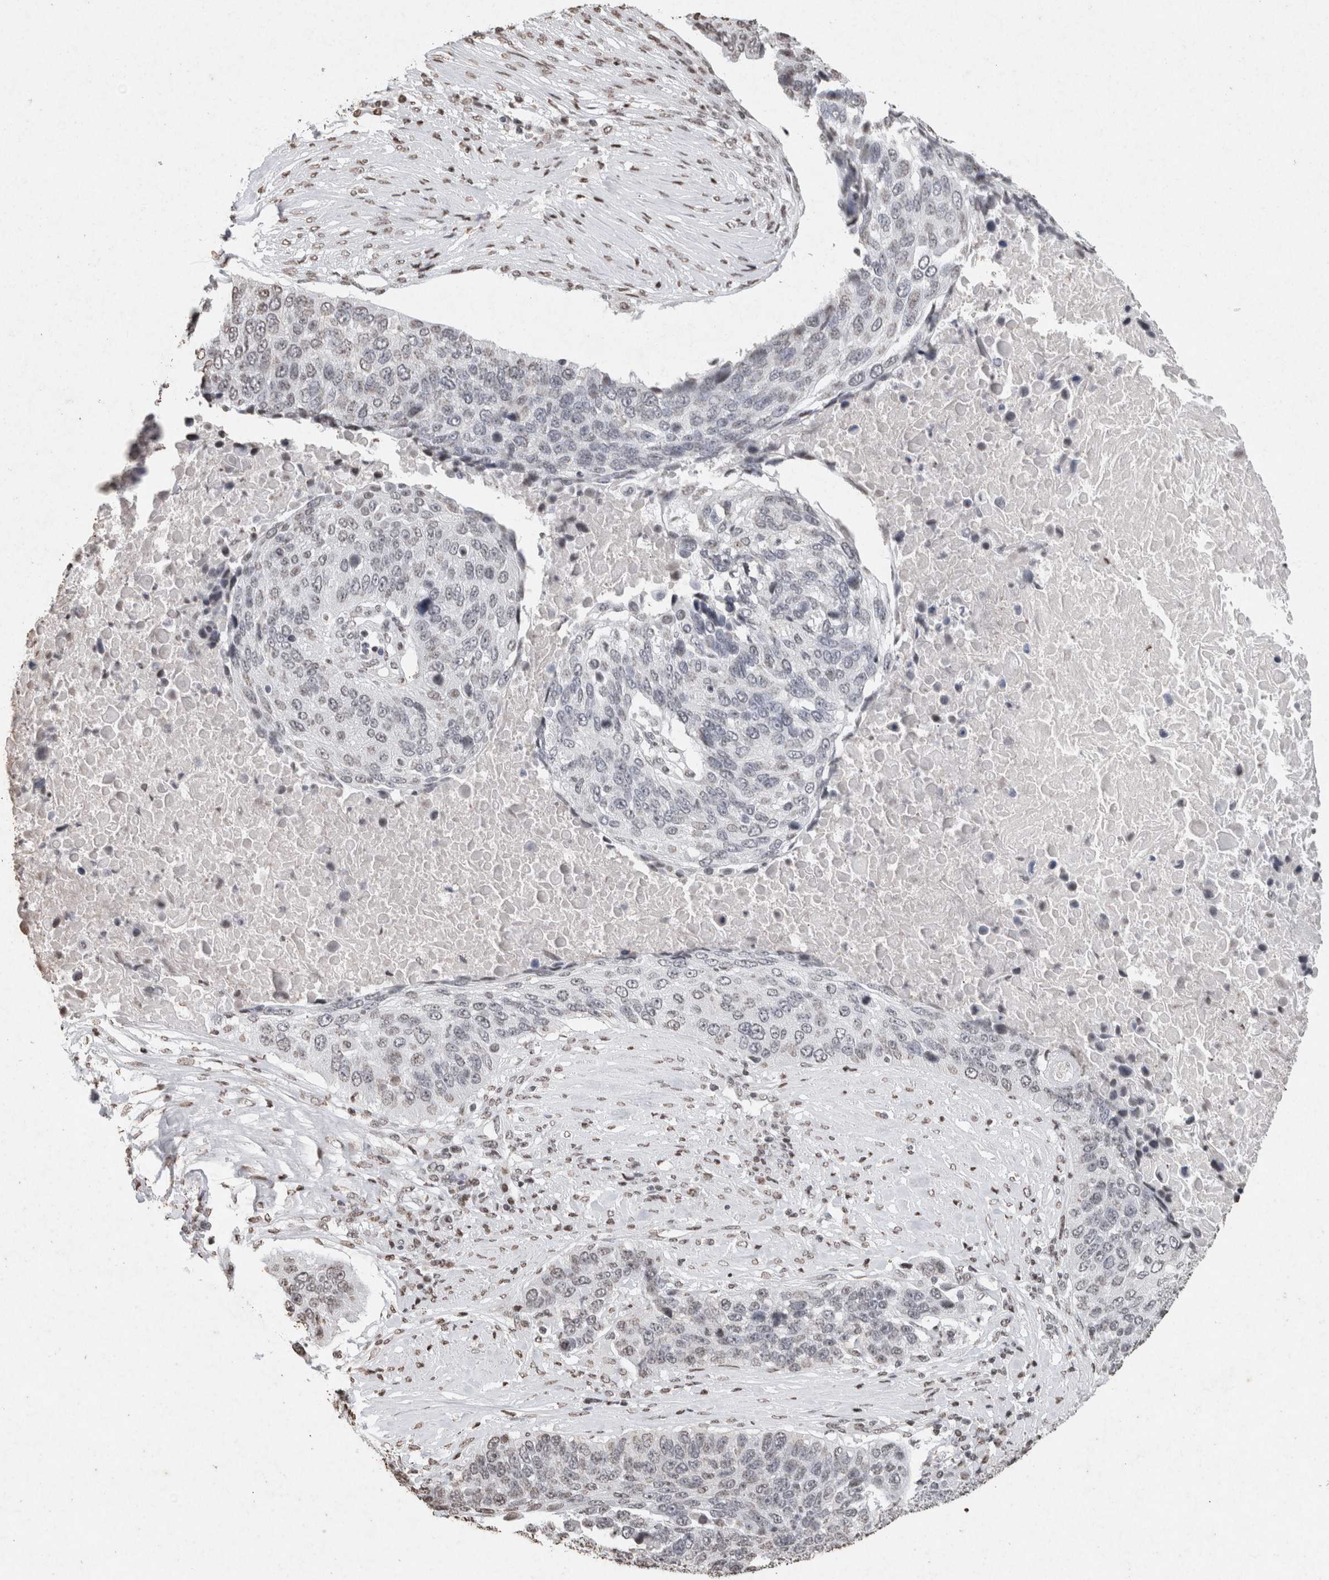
{"staining": {"intensity": "weak", "quantity": "<25%", "location": "nuclear"}, "tissue": "lung cancer", "cell_type": "Tumor cells", "image_type": "cancer", "snomed": [{"axis": "morphology", "description": "Squamous cell carcinoma, NOS"}, {"axis": "topography", "description": "Lung"}], "caption": "An IHC image of lung squamous cell carcinoma is shown. There is no staining in tumor cells of lung squamous cell carcinoma.", "gene": "CNTN1", "patient": {"sex": "male", "age": 66}}